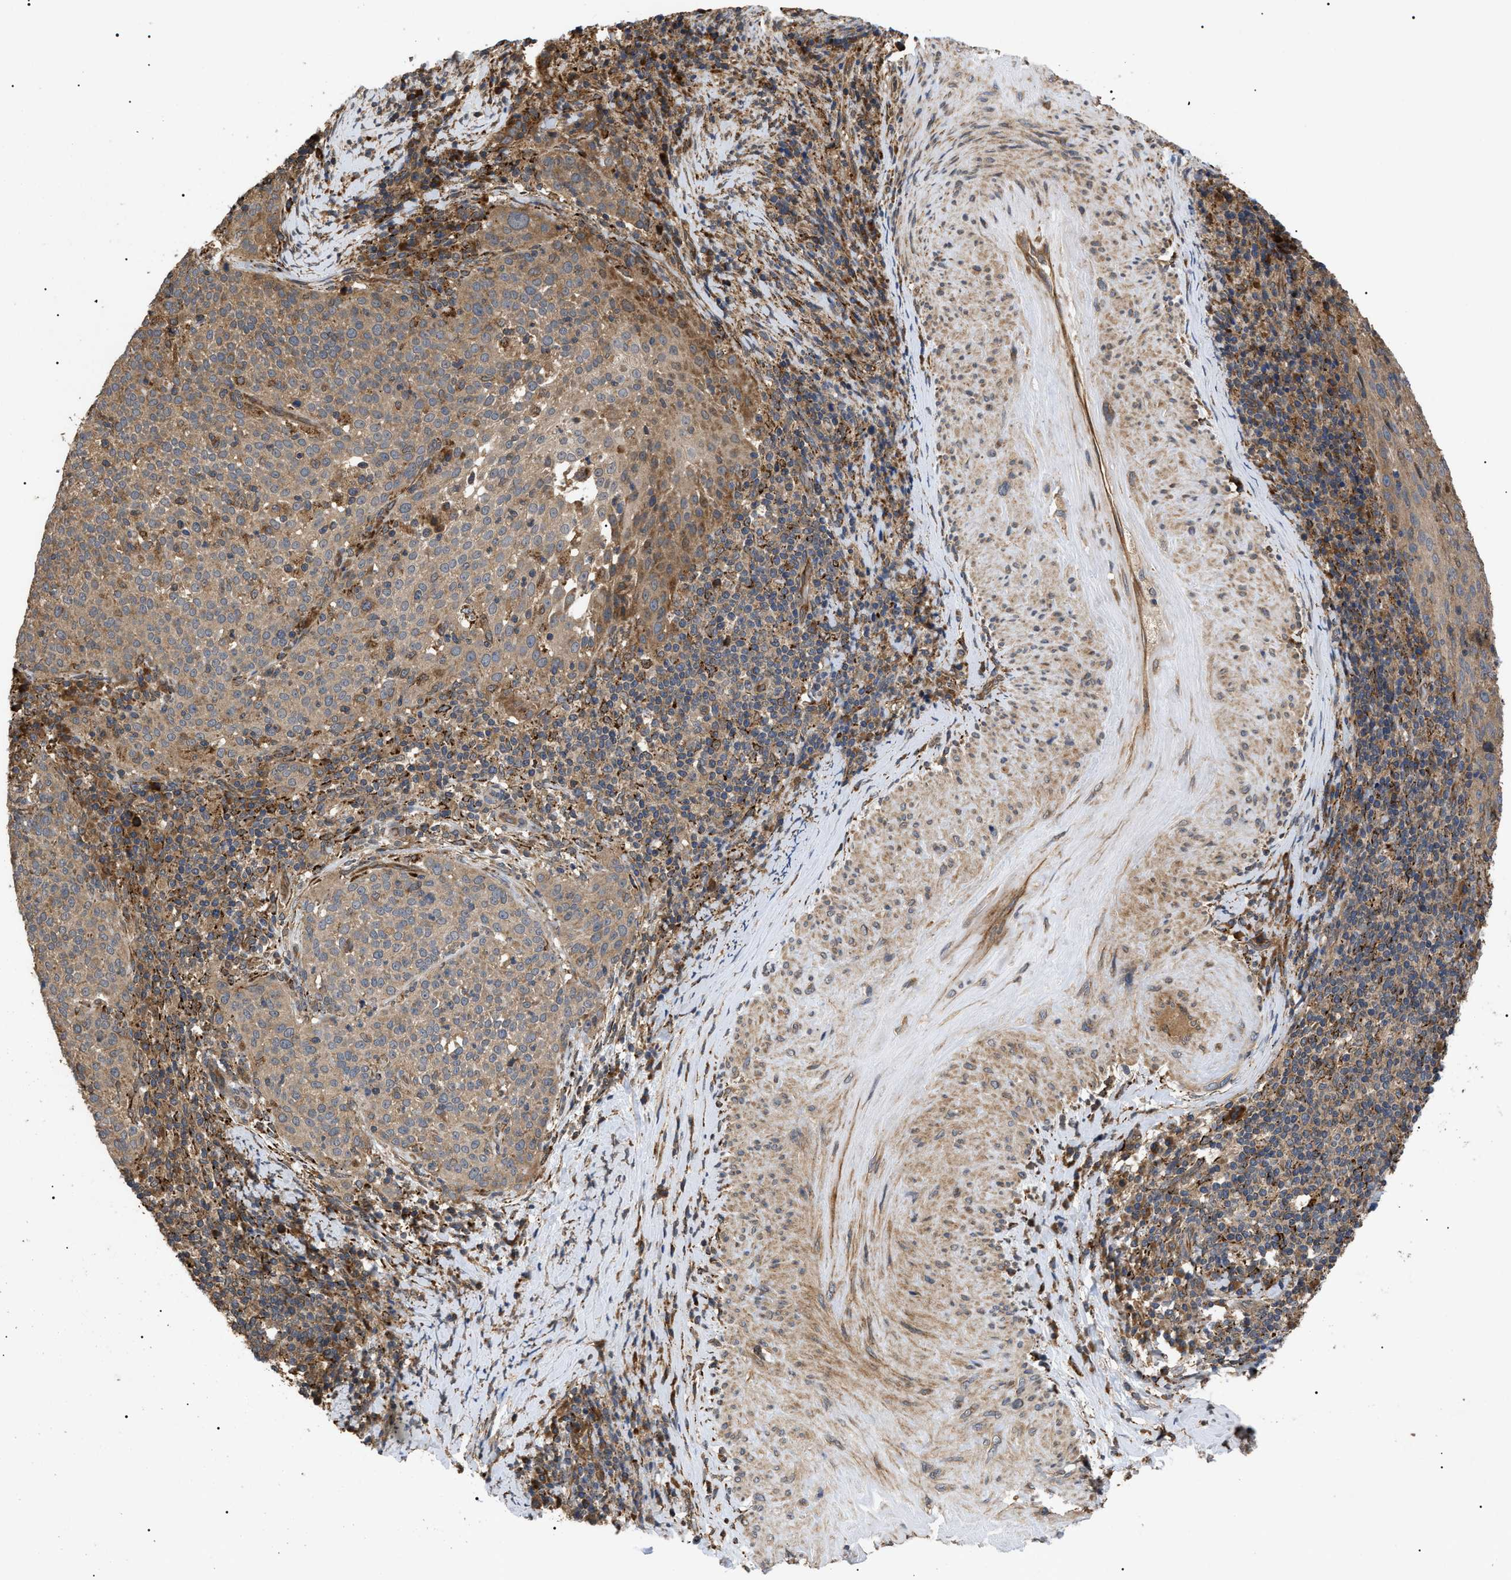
{"staining": {"intensity": "moderate", "quantity": ">75%", "location": "cytoplasmic/membranous"}, "tissue": "cervical cancer", "cell_type": "Tumor cells", "image_type": "cancer", "snomed": [{"axis": "morphology", "description": "Squamous cell carcinoma, NOS"}, {"axis": "topography", "description": "Cervix"}], "caption": "There is medium levels of moderate cytoplasmic/membranous expression in tumor cells of cervical squamous cell carcinoma, as demonstrated by immunohistochemical staining (brown color).", "gene": "ASTL", "patient": {"sex": "female", "age": 51}}